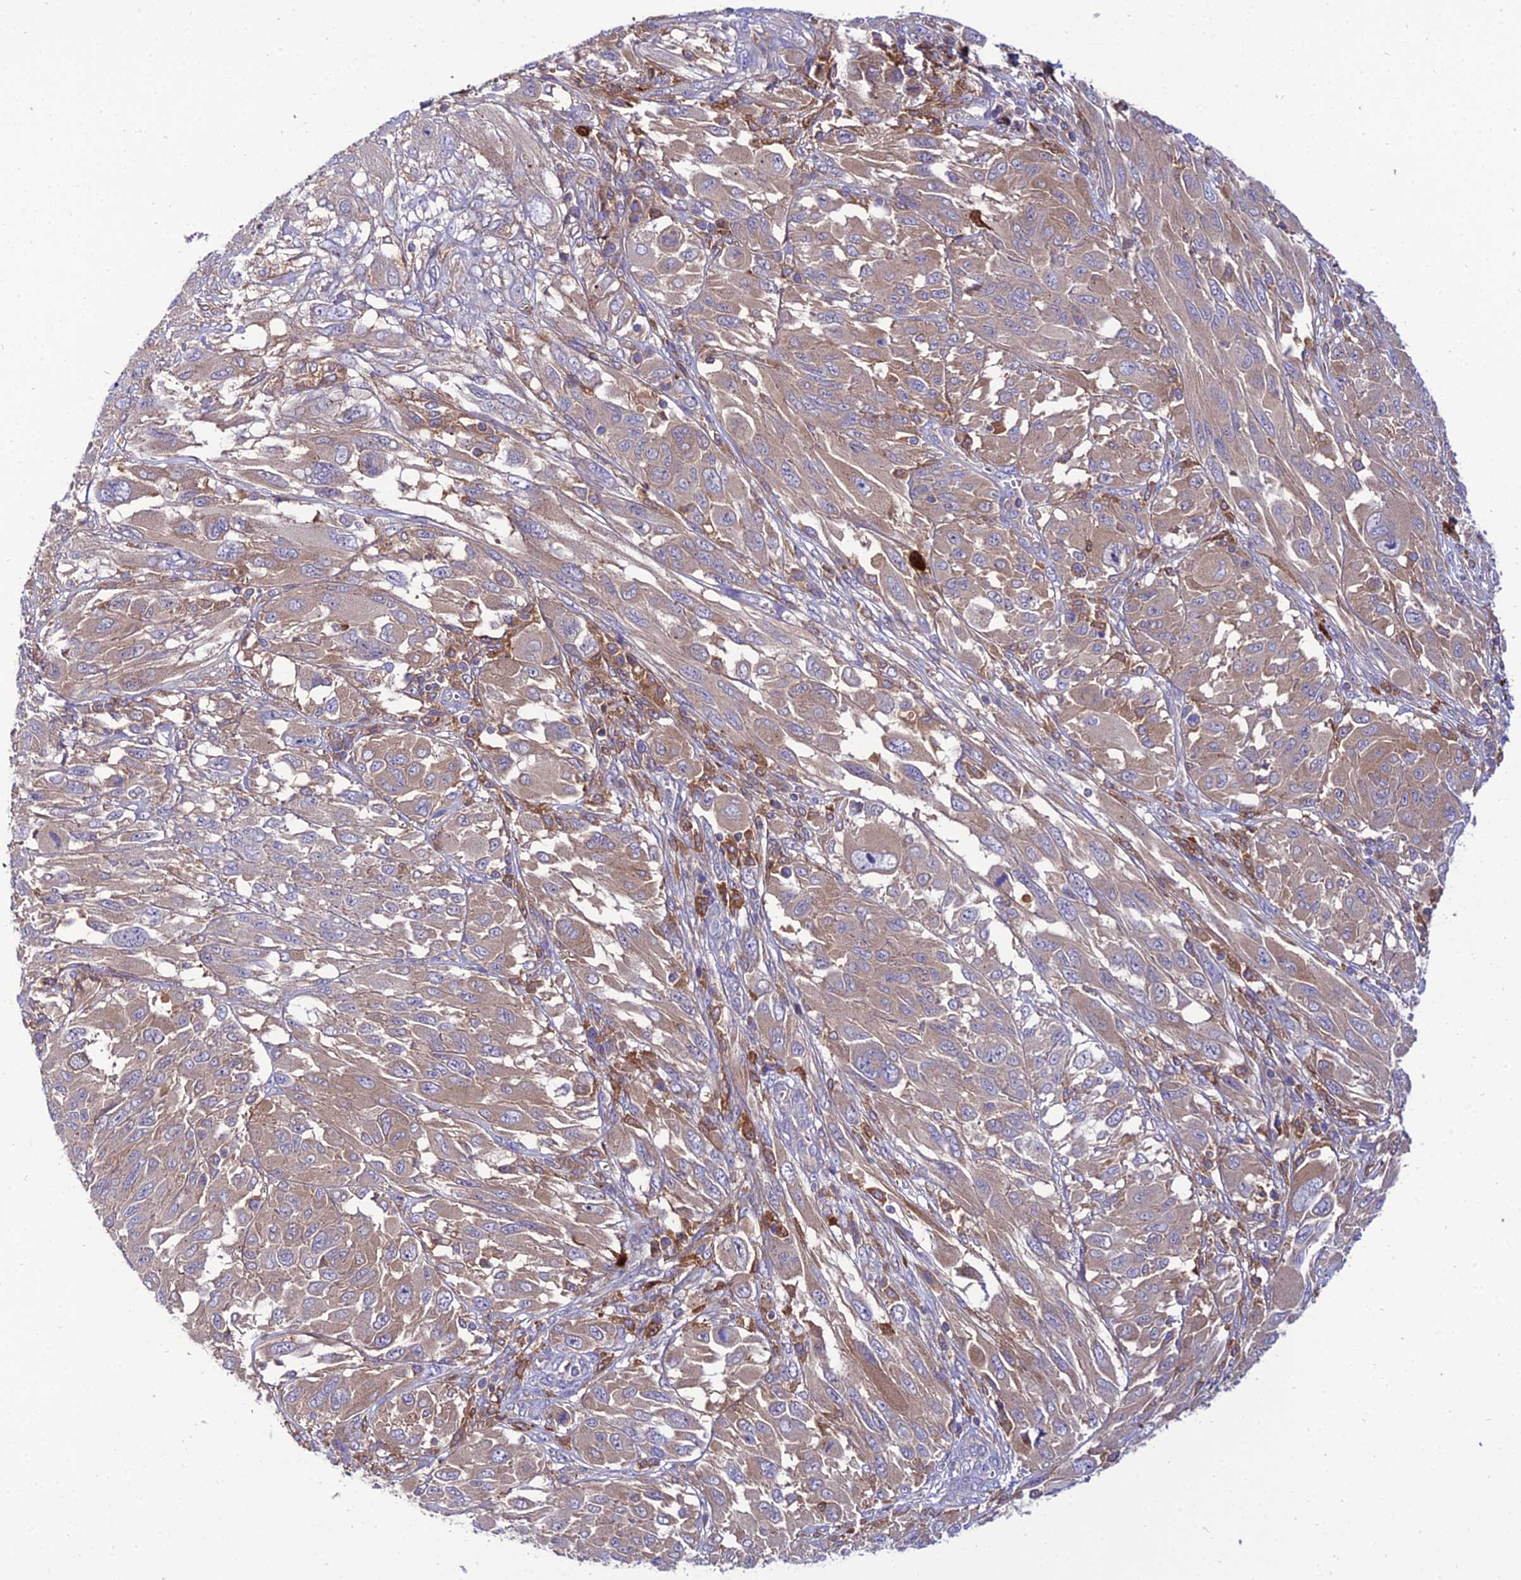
{"staining": {"intensity": "moderate", "quantity": "<25%", "location": "cytoplasmic/membranous"}, "tissue": "melanoma", "cell_type": "Tumor cells", "image_type": "cancer", "snomed": [{"axis": "morphology", "description": "Malignant melanoma, NOS"}, {"axis": "topography", "description": "Skin"}], "caption": "Immunohistochemistry (IHC) (DAB (3,3'-diaminobenzidine)) staining of malignant melanoma shows moderate cytoplasmic/membranous protein staining in approximately <25% of tumor cells.", "gene": "C2orf69", "patient": {"sex": "female", "age": 91}}